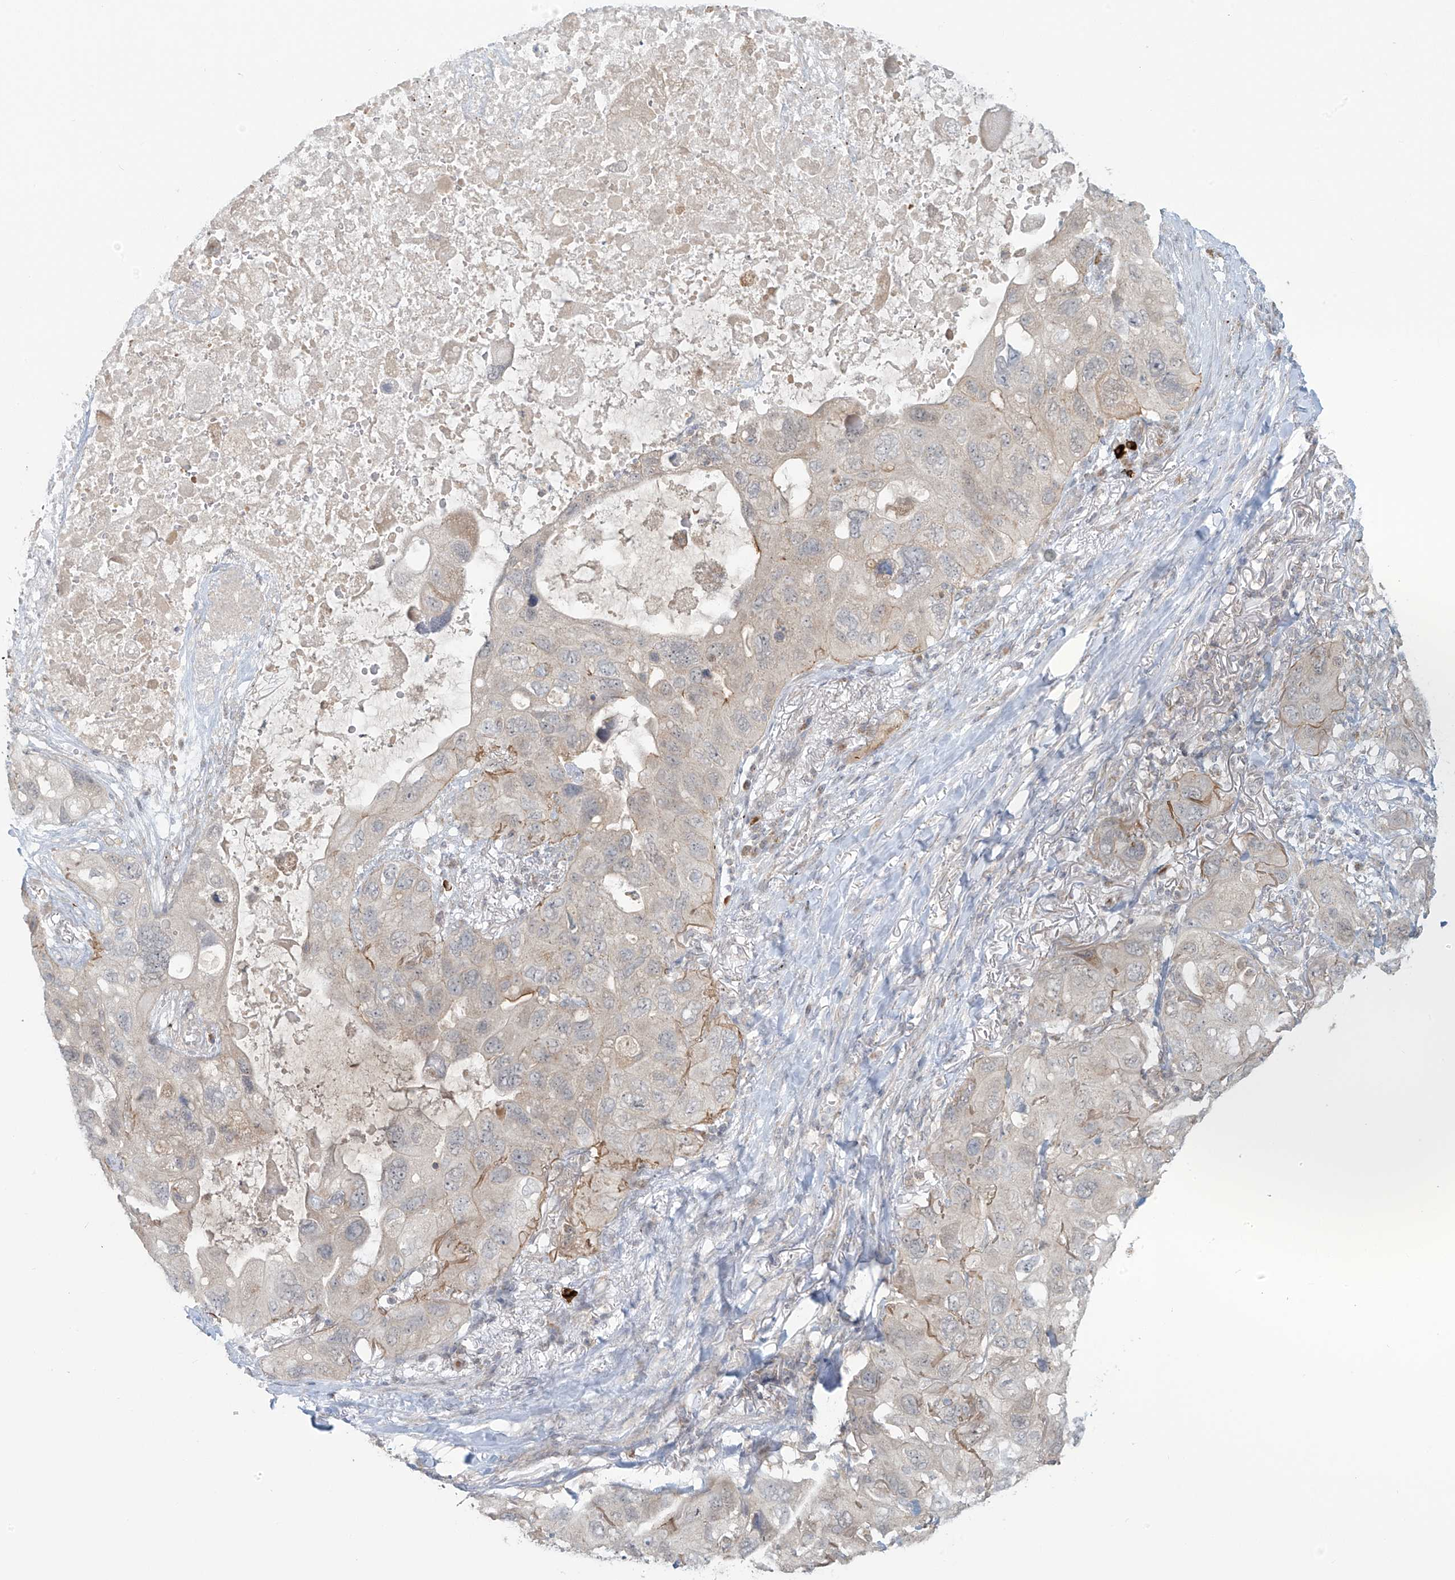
{"staining": {"intensity": "negative", "quantity": "none", "location": "none"}, "tissue": "lung cancer", "cell_type": "Tumor cells", "image_type": "cancer", "snomed": [{"axis": "morphology", "description": "Squamous cell carcinoma, NOS"}, {"axis": "topography", "description": "Lung"}], "caption": "This is a histopathology image of immunohistochemistry staining of squamous cell carcinoma (lung), which shows no expression in tumor cells.", "gene": "HDDC2", "patient": {"sex": "female", "age": 73}}